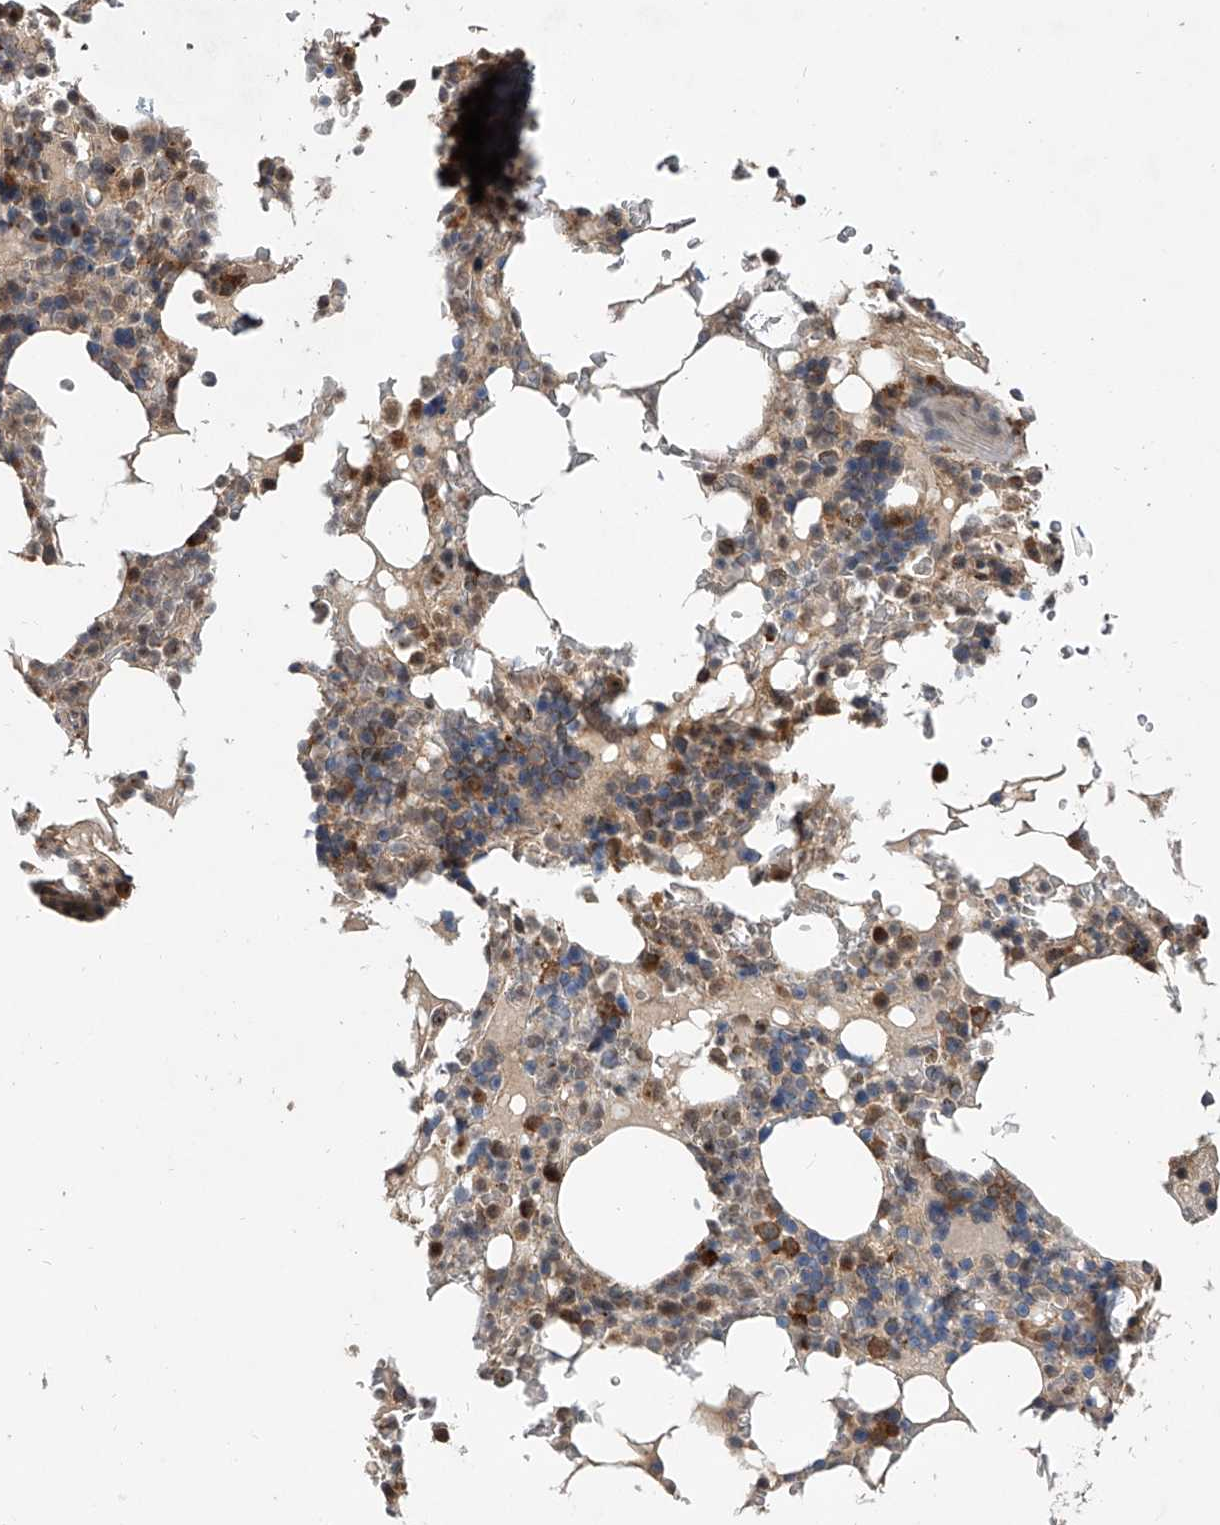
{"staining": {"intensity": "moderate", "quantity": "25%-75%", "location": "cytoplasmic/membranous"}, "tissue": "bone marrow", "cell_type": "Hematopoietic cells", "image_type": "normal", "snomed": [{"axis": "morphology", "description": "Normal tissue, NOS"}, {"axis": "topography", "description": "Bone marrow"}], "caption": "Bone marrow stained with DAB immunohistochemistry (IHC) demonstrates medium levels of moderate cytoplasmic/membranous staining in about 25%-75% of hematopoietic cells. Nuclei are stained in blue.", "gene": "GEMIN8", "patient": {"sex": "male", "age": 58}}